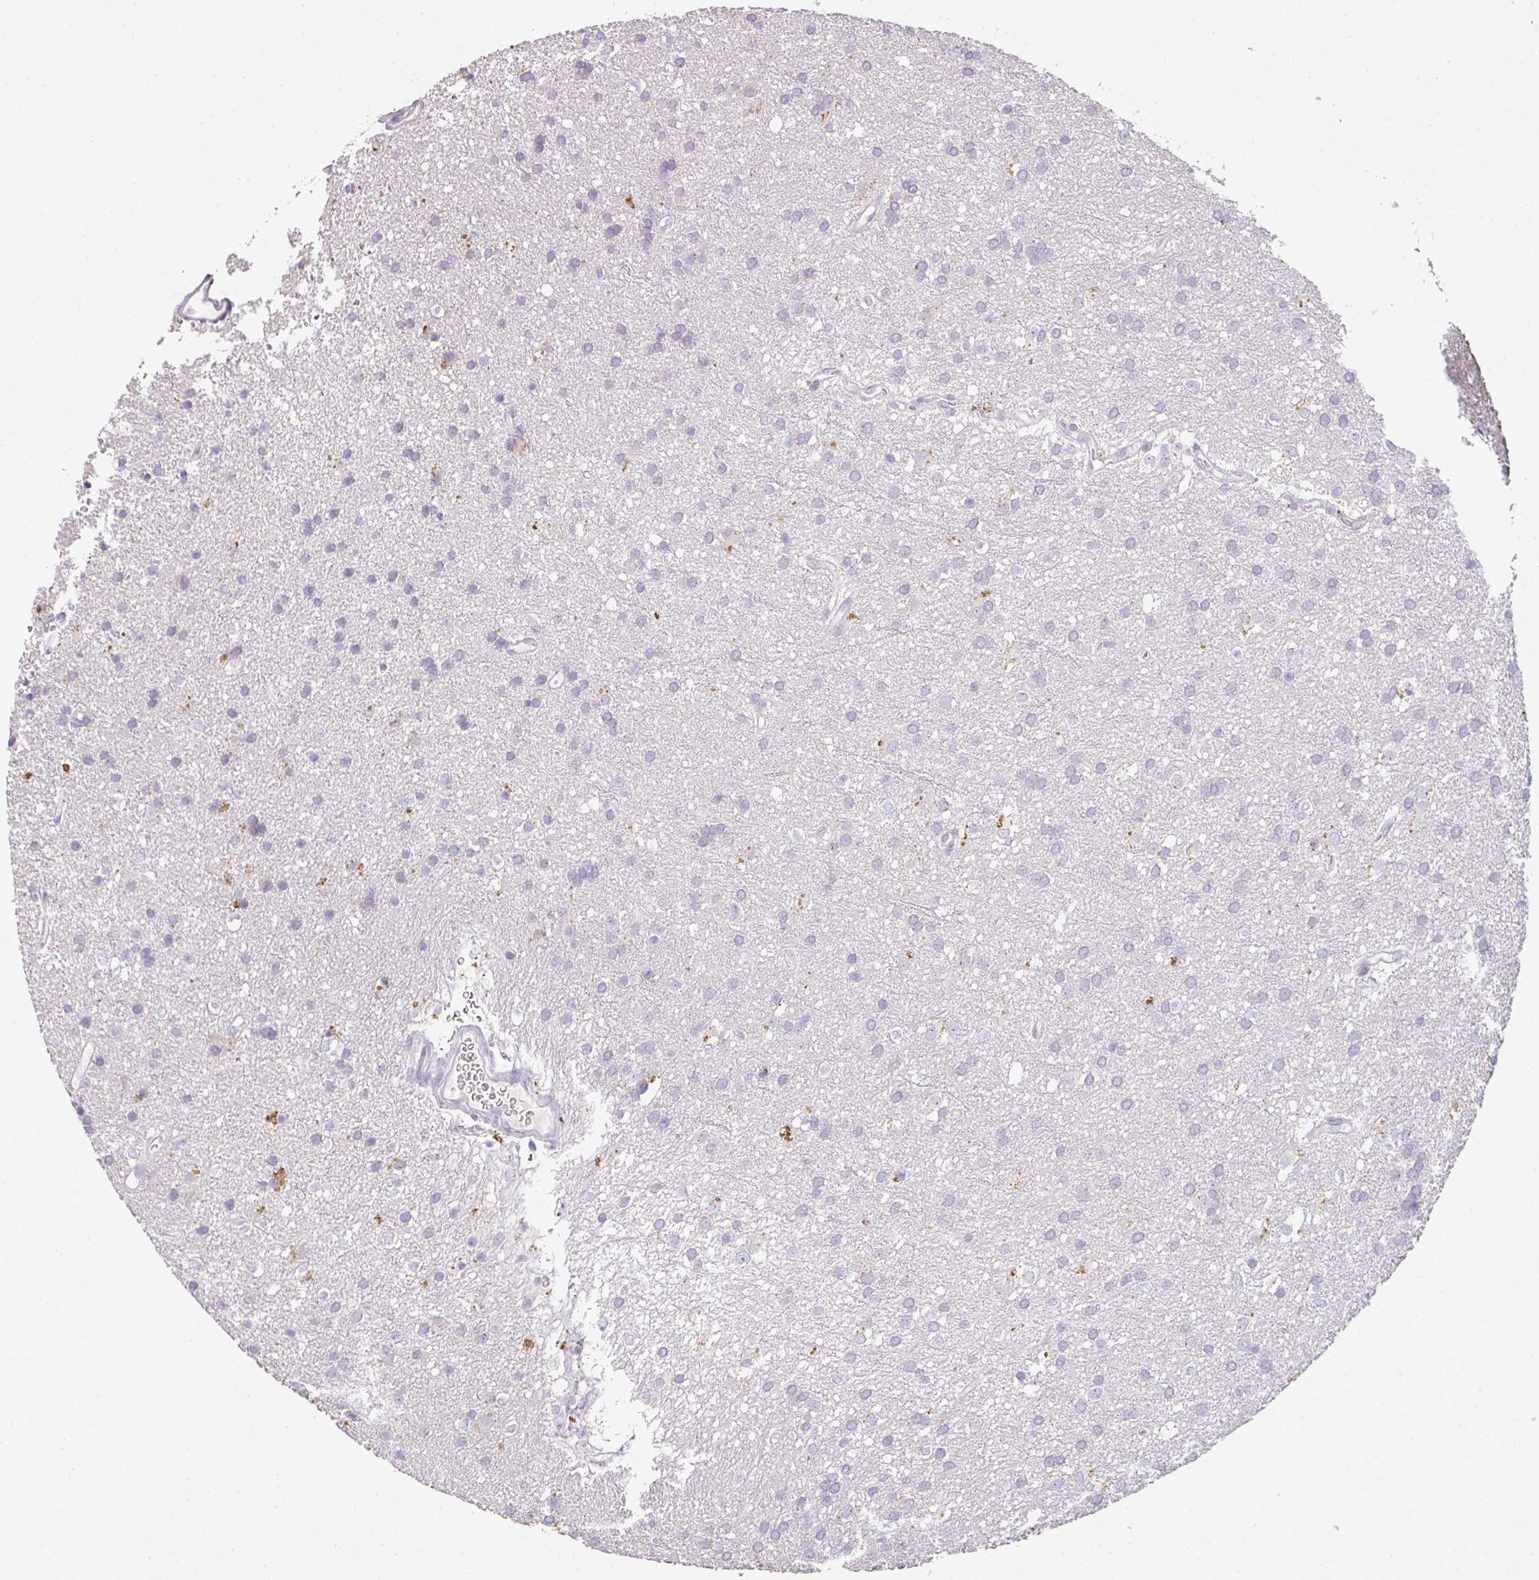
{"staining": {"intensity": "negative", "quantity": "none", "location": "none"}, "tissue": "glioma", "cell_type": "Tumor cells", "image_type": "cancer", "snomed": [{"axis": "morphology", "description": "Glioma, malignant, Low grade"}, {"axis": "topography", "description": "Brain"}], "caption": "Tumor cells show no significant protein positivity in glioma. (DAB IHC, high magnification).", "gene": "CMPK1", "patient": {"sex": "female", "age": 33}}